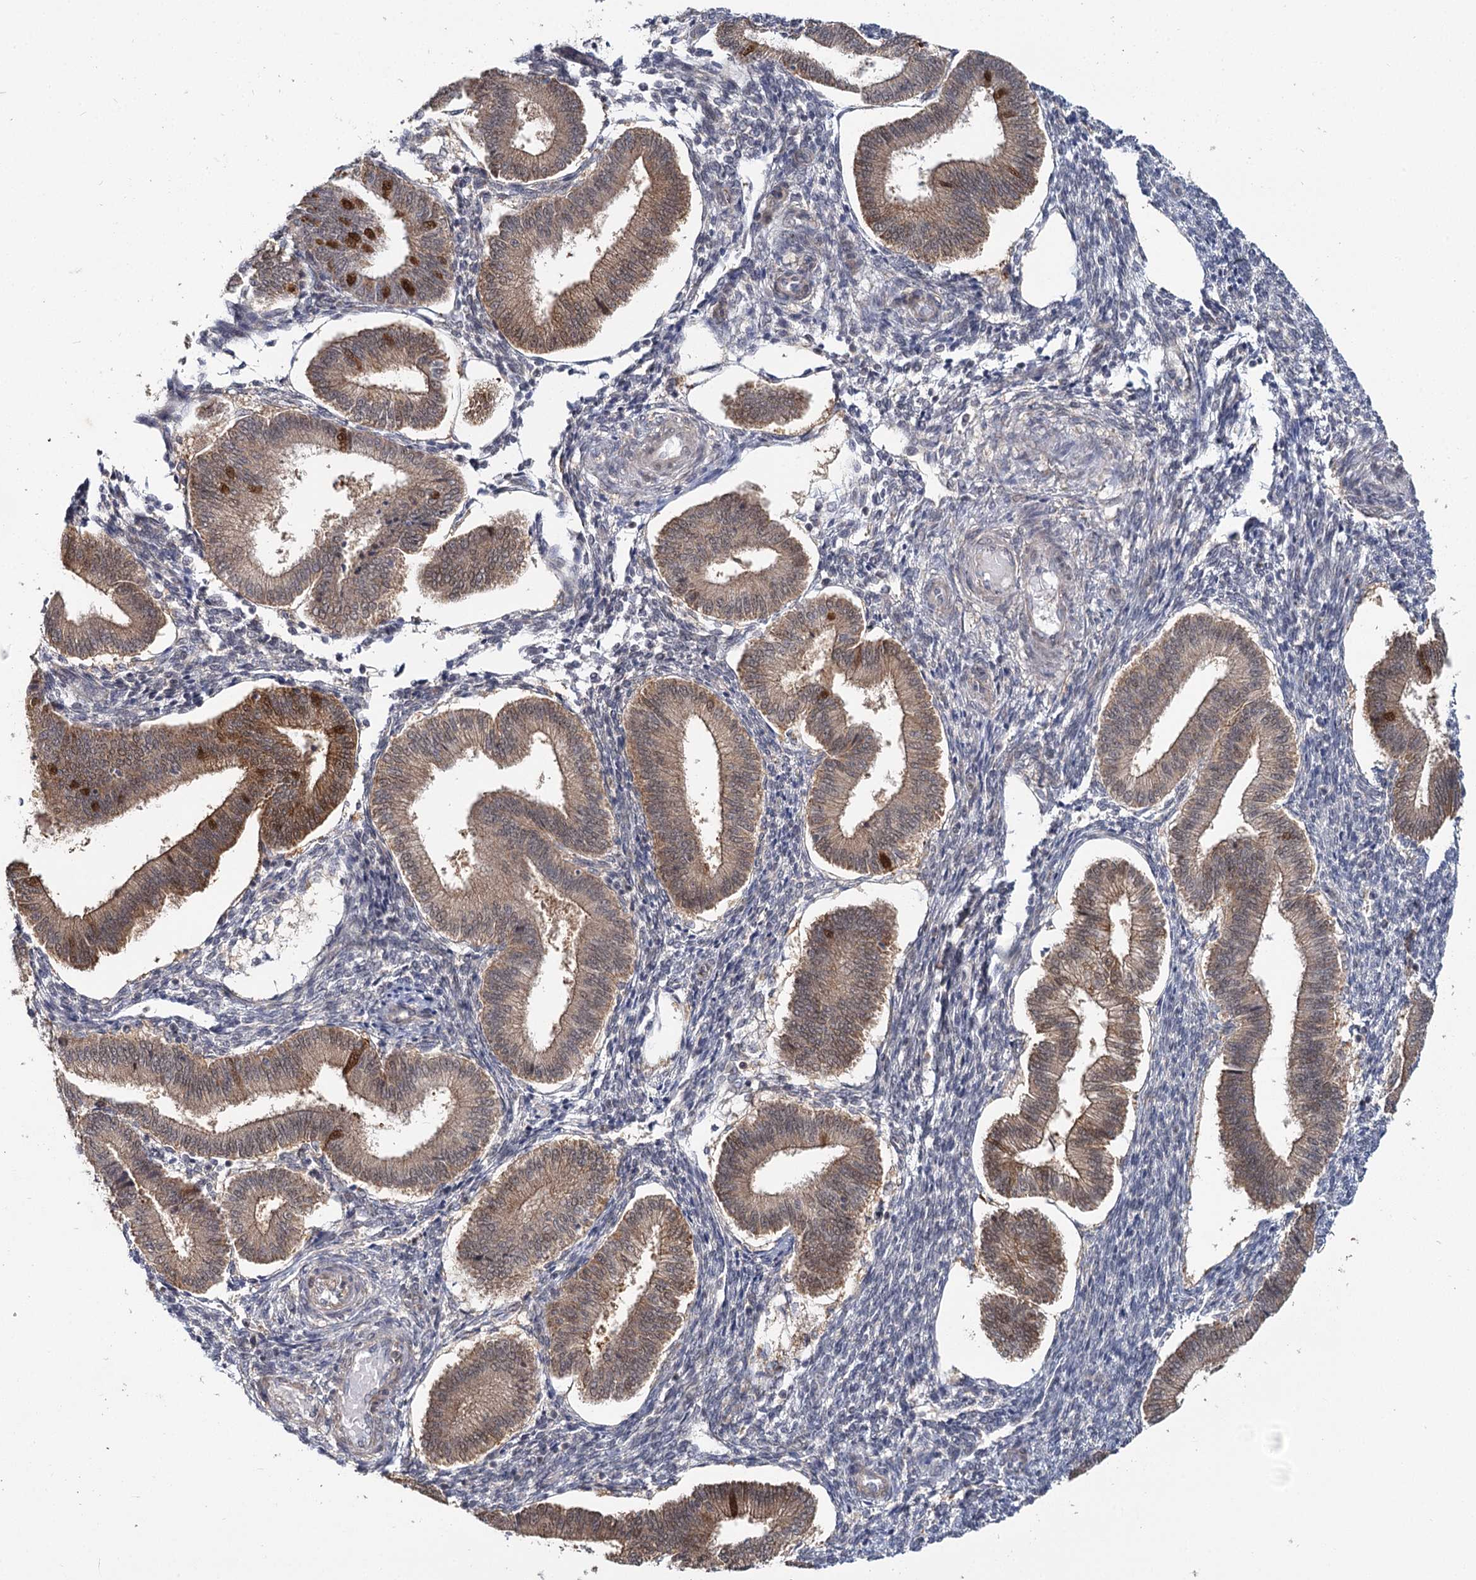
{"staining": {"intensity": "negative", "quantity": "none", "location": "none"}, "tissue": "endometrium", "cell_type": "Cells in endometrial stroma", "image_type": "normal", "snomed": [{"axis": "morphology", "description": "Normal tissue, NOS"}, {"axis": "topography", "description": "Endometrium"}], "caption": "Cells in endometrial stroma are negative for protein expression in normal human endometrium. (IHC, brightfield microscopy, high magnification).", "gene": "TBC1D9B", "patient": {"sex": "female", "age": 39}}